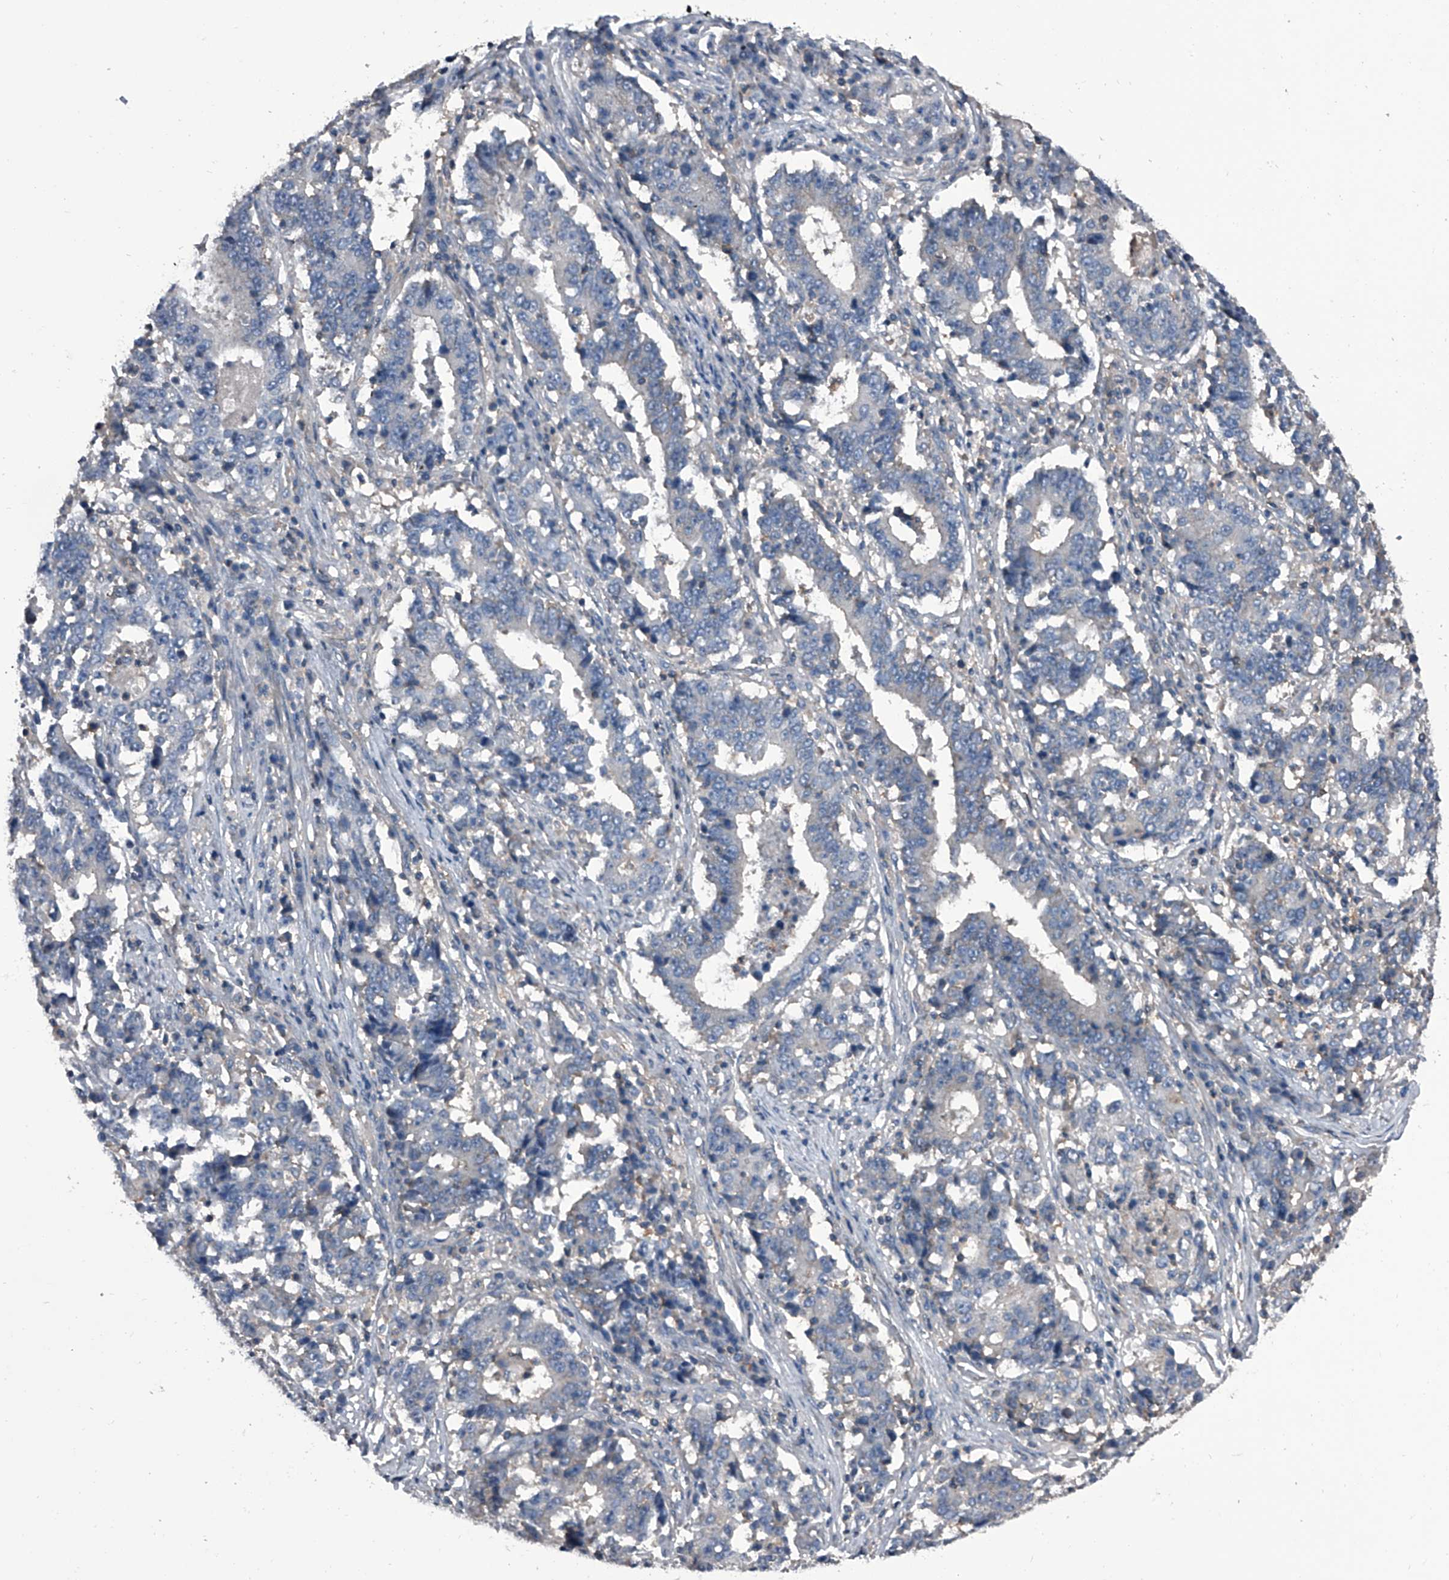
{"staining": {"intensity": "negative", "quantity": "none", "location": "none"}, "tissue": "stomach cancer", "cell_type": "Tumor cells", "image_type": "cancer", "snomed": [{"axis": "morphology", "description": "Adenocarcinoma, NOS"}, {"axis": "topography", "description": "Stomach"}], "caption": "Stomach cancer stained for a protein using immunohistochemistry exhibits no positivity tumor cells.", "gene": "PIP5K1A", "patient": {"sex": "male", "age": 59}}